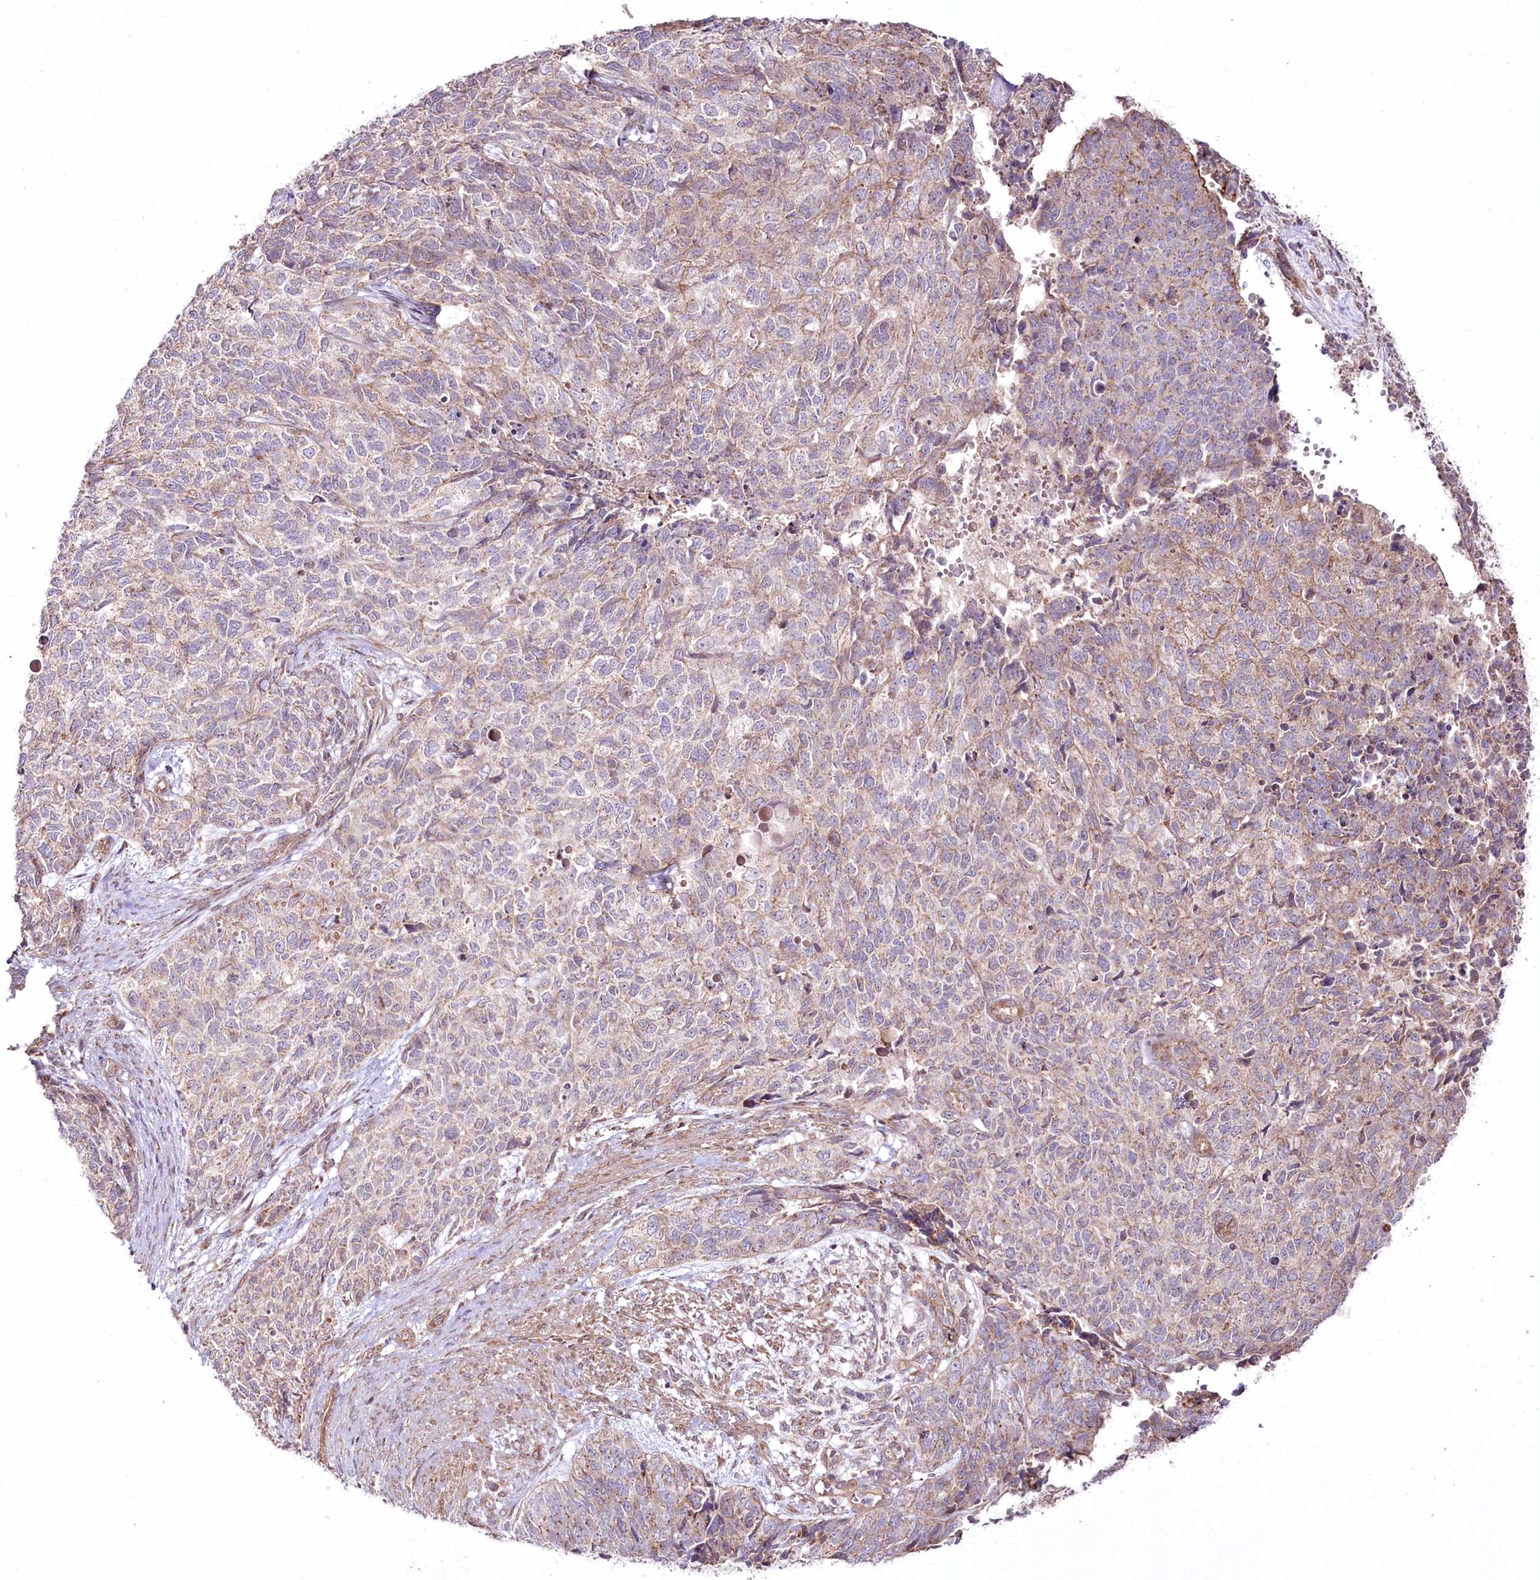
{"staining": {"intensity": "weak", "quantity": "25%-75%", "location": "cytoplasmic/membranous"}, "tissue": "cervical cancer", "cell_type": "Tumor cells", "image_type": "cancer", "snomed": [{"axis": "morphology", "description": "Squamous cell carcinoma, NOS"}, {"axis": "topography", "description": "Cervix"}], "caption": "Cervical cancer was stained to show a protein in brown. There is low levels of weak cytoplasmic/membranous expression in approximately 25%-75% of tumor cells.", "gene": "REXO2", "patient": {"sex": "female", "age": 63}}